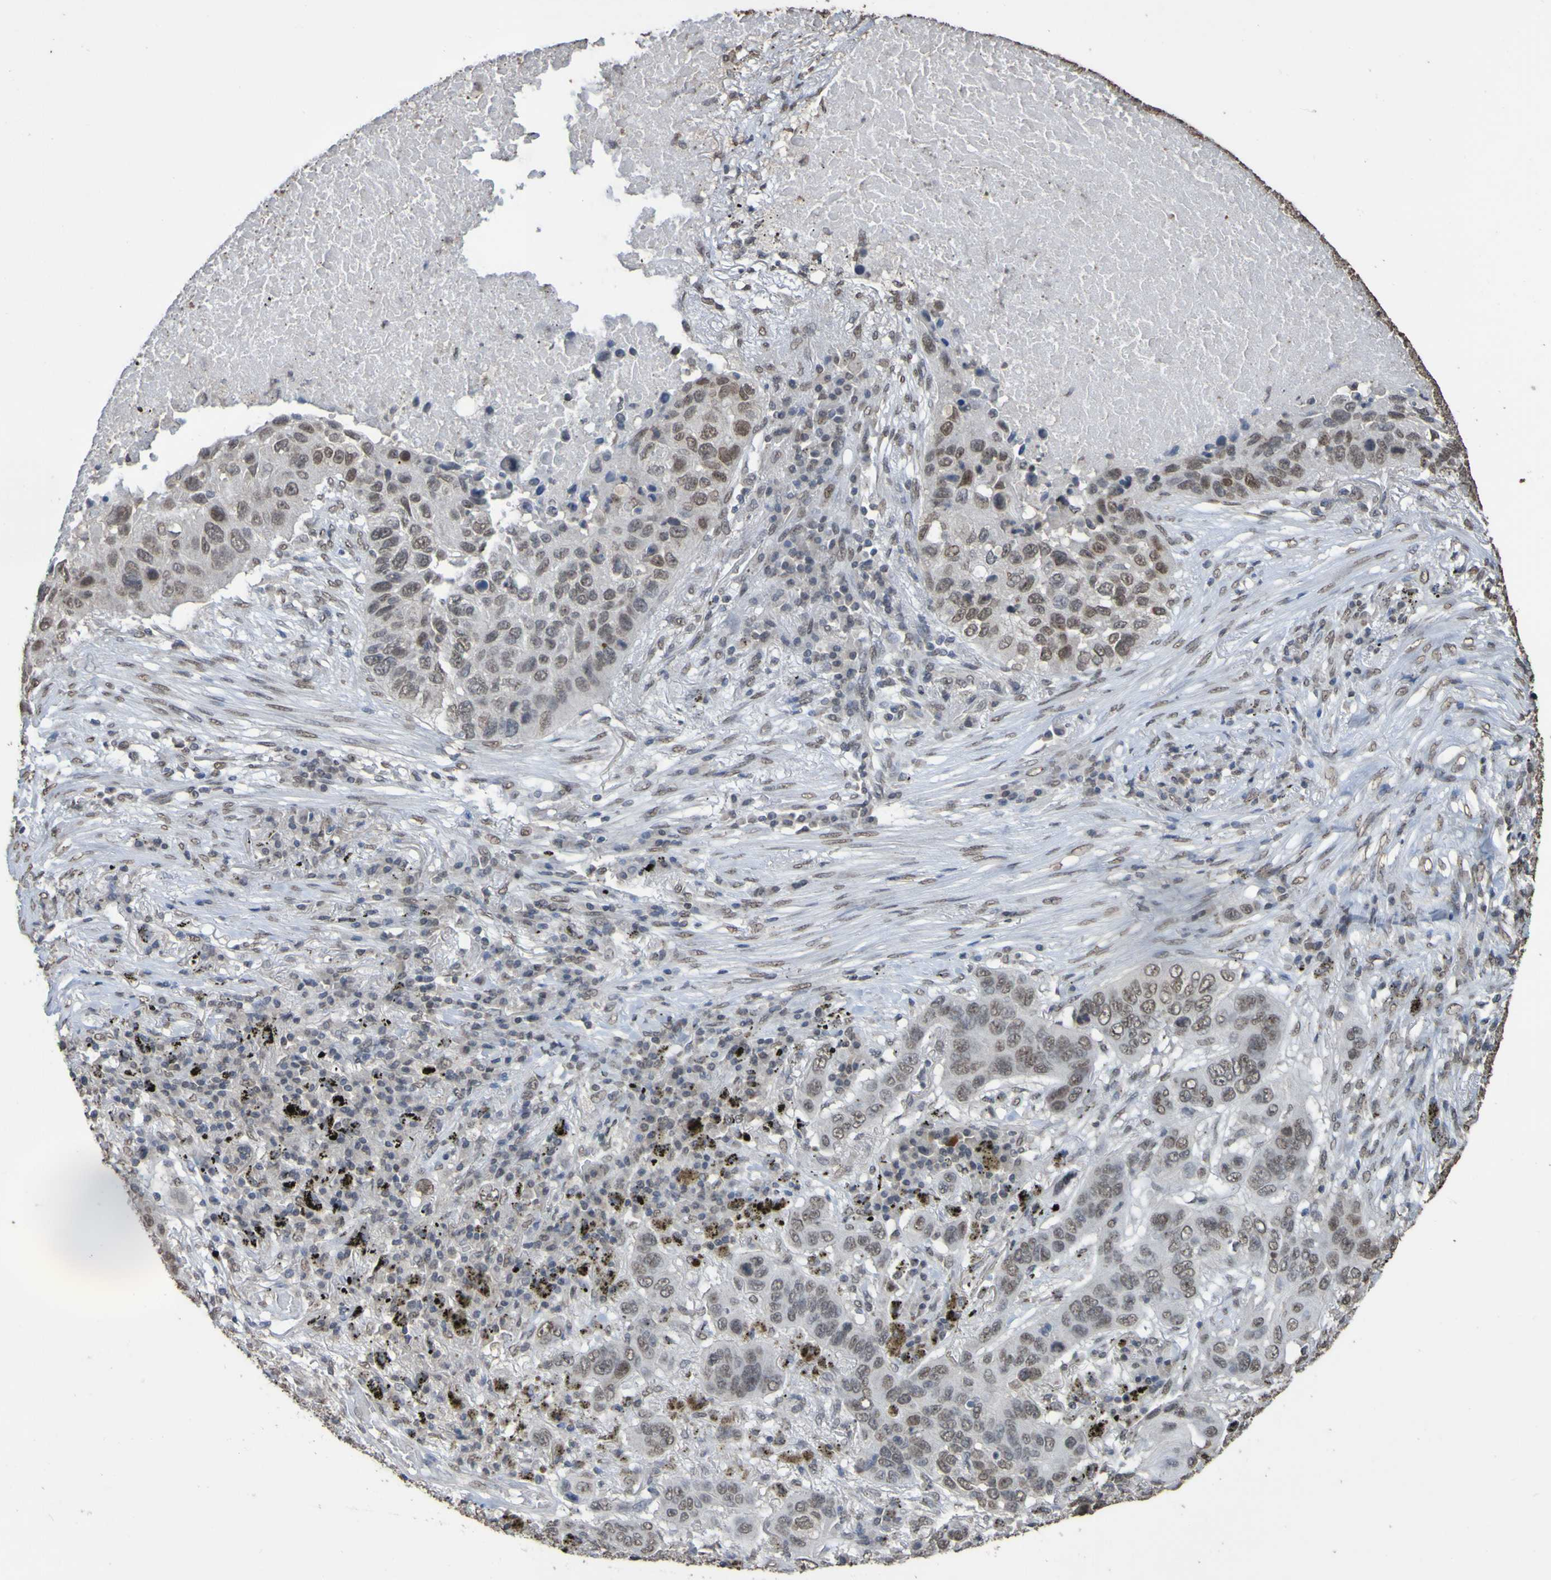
{"staining": {"intensity": "weak", "quantity": ">75%", "location": "nuclear"}, "tissue": "lung cancer", "cell_type": "Tumor cells", "image_type": "cancer", "snomed": [{"axis": "morphology", "description": "Squamous cell carcinoma, NOS"}, {"axis": "topography", "description": "Lung"}], "caption": "Weak nuclear protein expression is identified in approximately >75% of tumor cells in lung cancer.", "gene": "ALKBH2", "patient": {"sex": "male", "age": 57}}